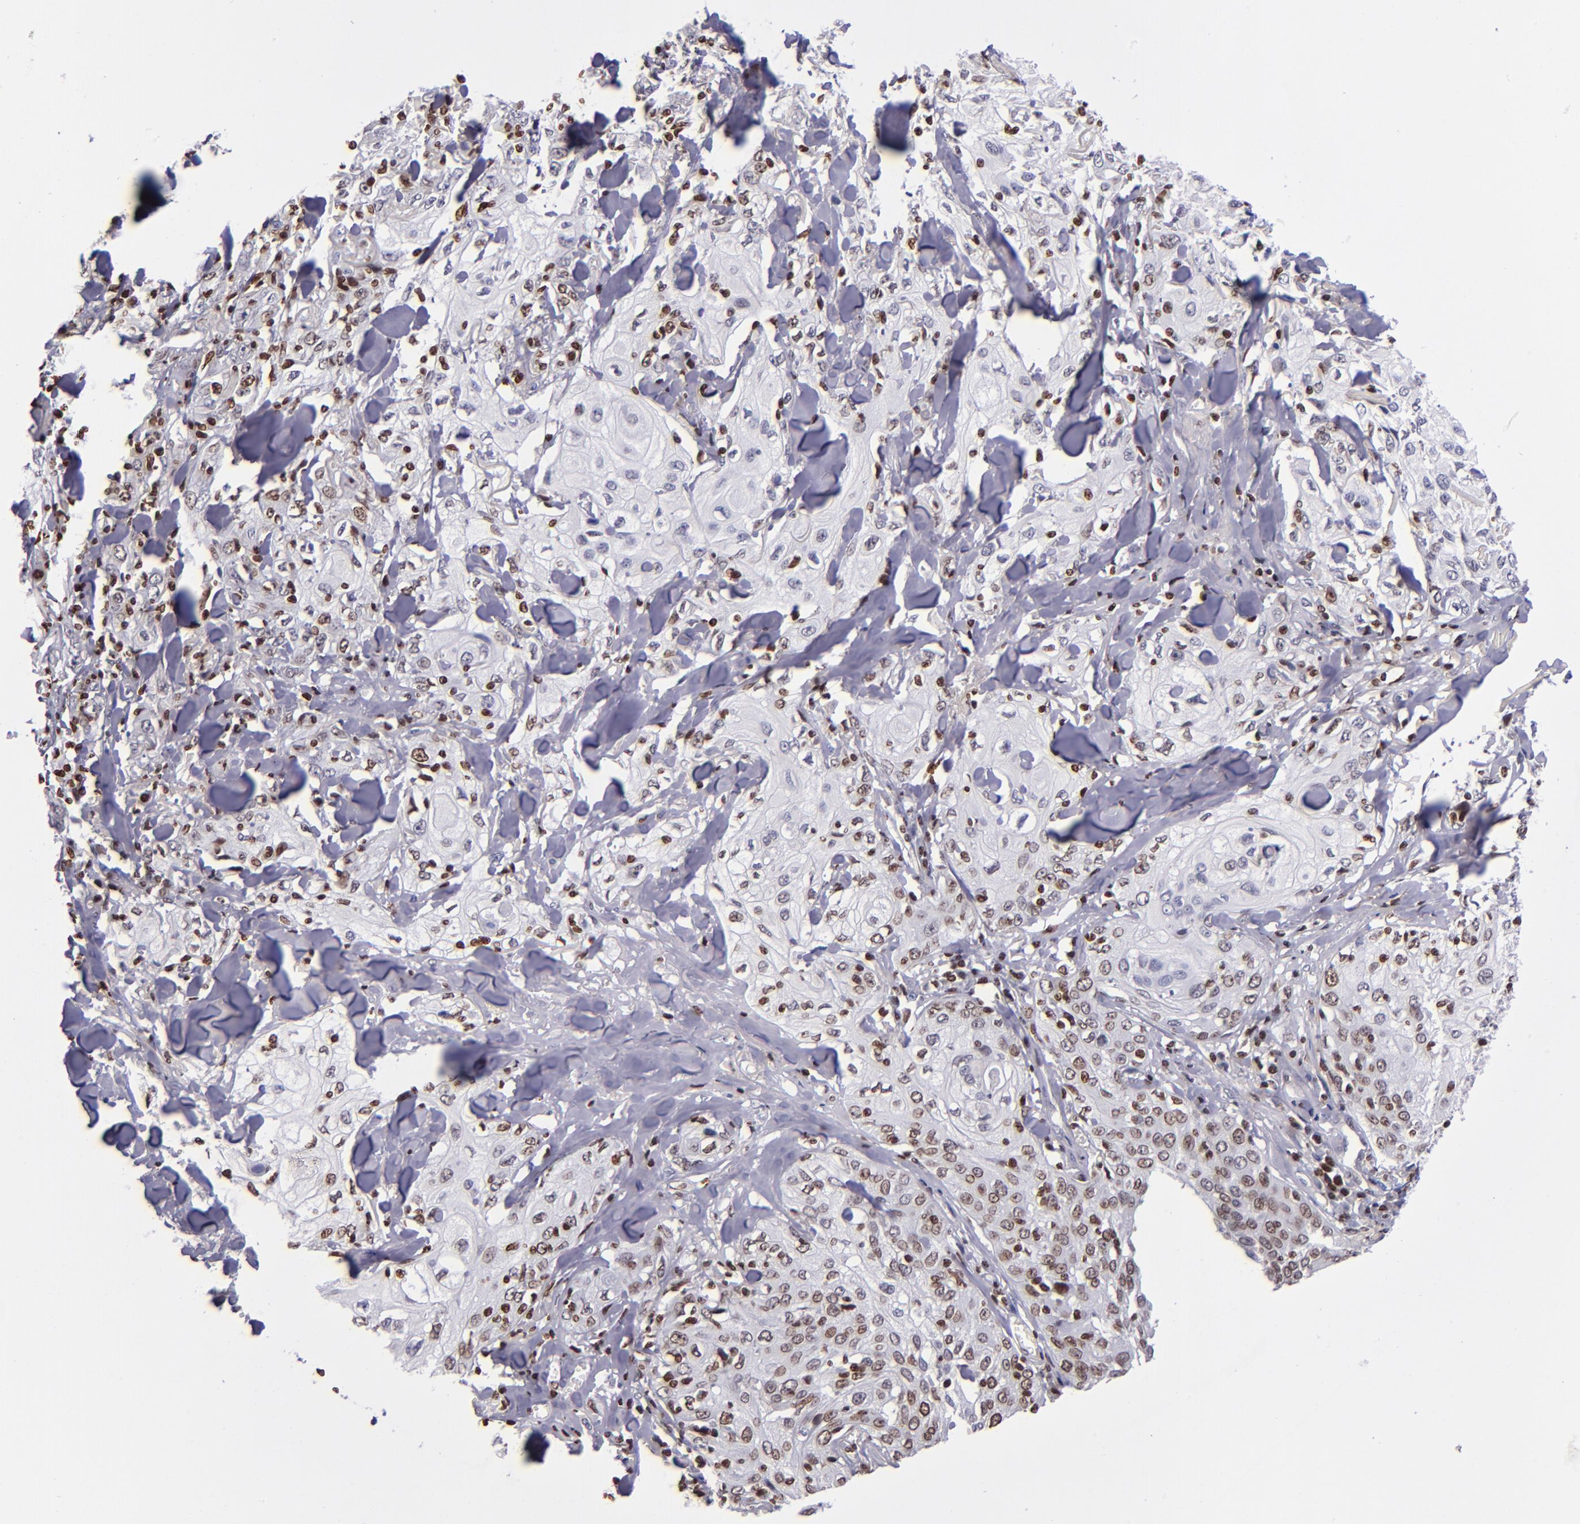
{"staining": {"intensity": "weak", "quantity": "<25%", "location": "nuclear"}, "tissue": "skin cancer", "cell_type": "Tumor cells", "image_type": "cancer", "snomed": [{"axis": "morphology", "description": "Squamous cell carcinoma, NOS"}, {"axis": "topography", "description": "Skin"}], "caption": "This is an IHC micrograph of human skin cancer. There is no staining in tumor cells.", "gene": "CDKL5", "patient": {"sex": "male", "age": 65}}